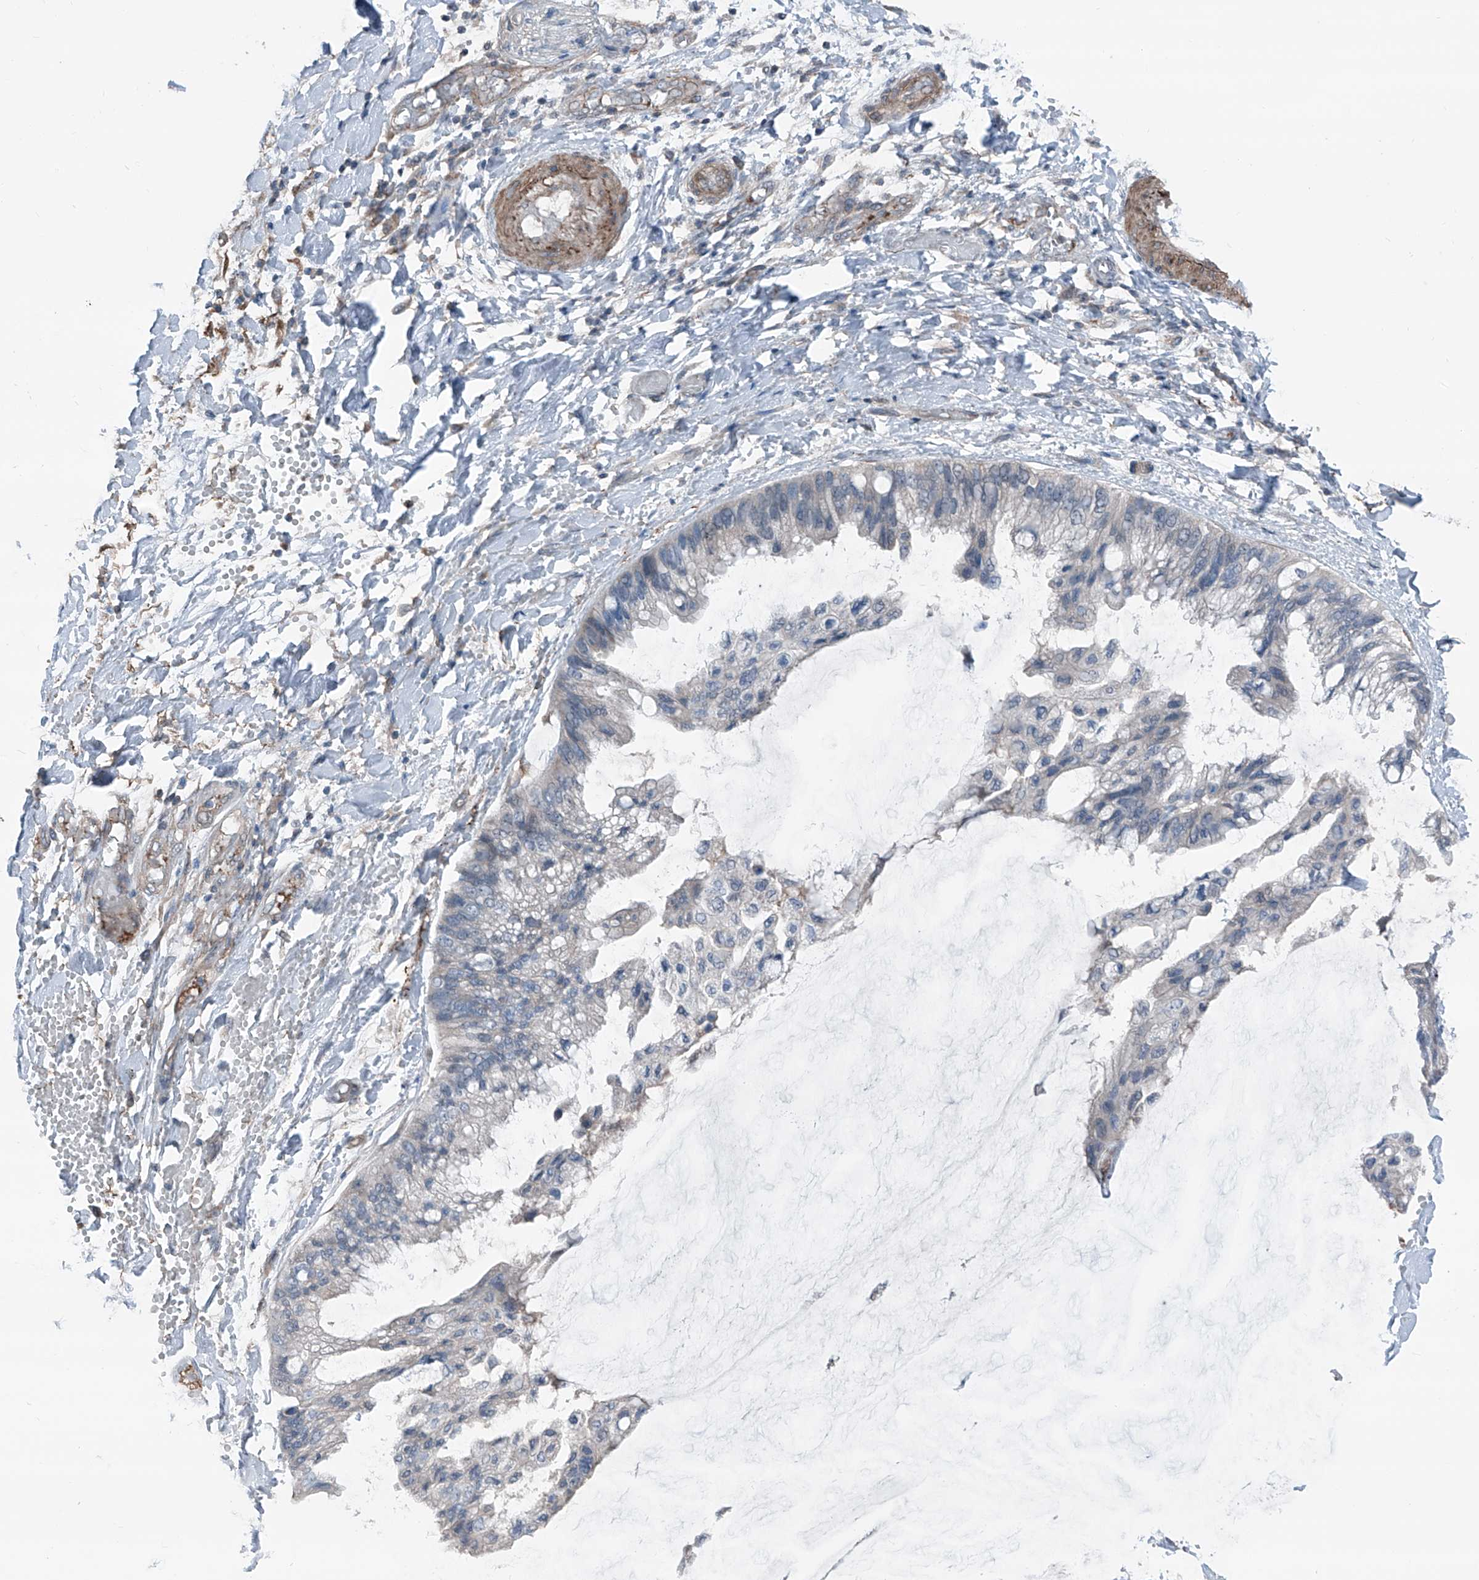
{"staining": {"intensity": "negative", "quantity": "none", "location": "none"}, "tissue": "ovarian cancer", "cell_type": "Tumor cells", "image_type": "cancer", "snomed": [{"axis": "morphology", "description": "Cystadenocarcinoma, mucinous, NOS"}, {"axis": "topography", "description": "Ovary"}], "caption": "IHC of human mucinous cystadenocarcinoma (ovarian) demonstrates no positivity in tumor cells.", "gene": "HSPB11", "patient": {"sex": "female", "age": 39}}